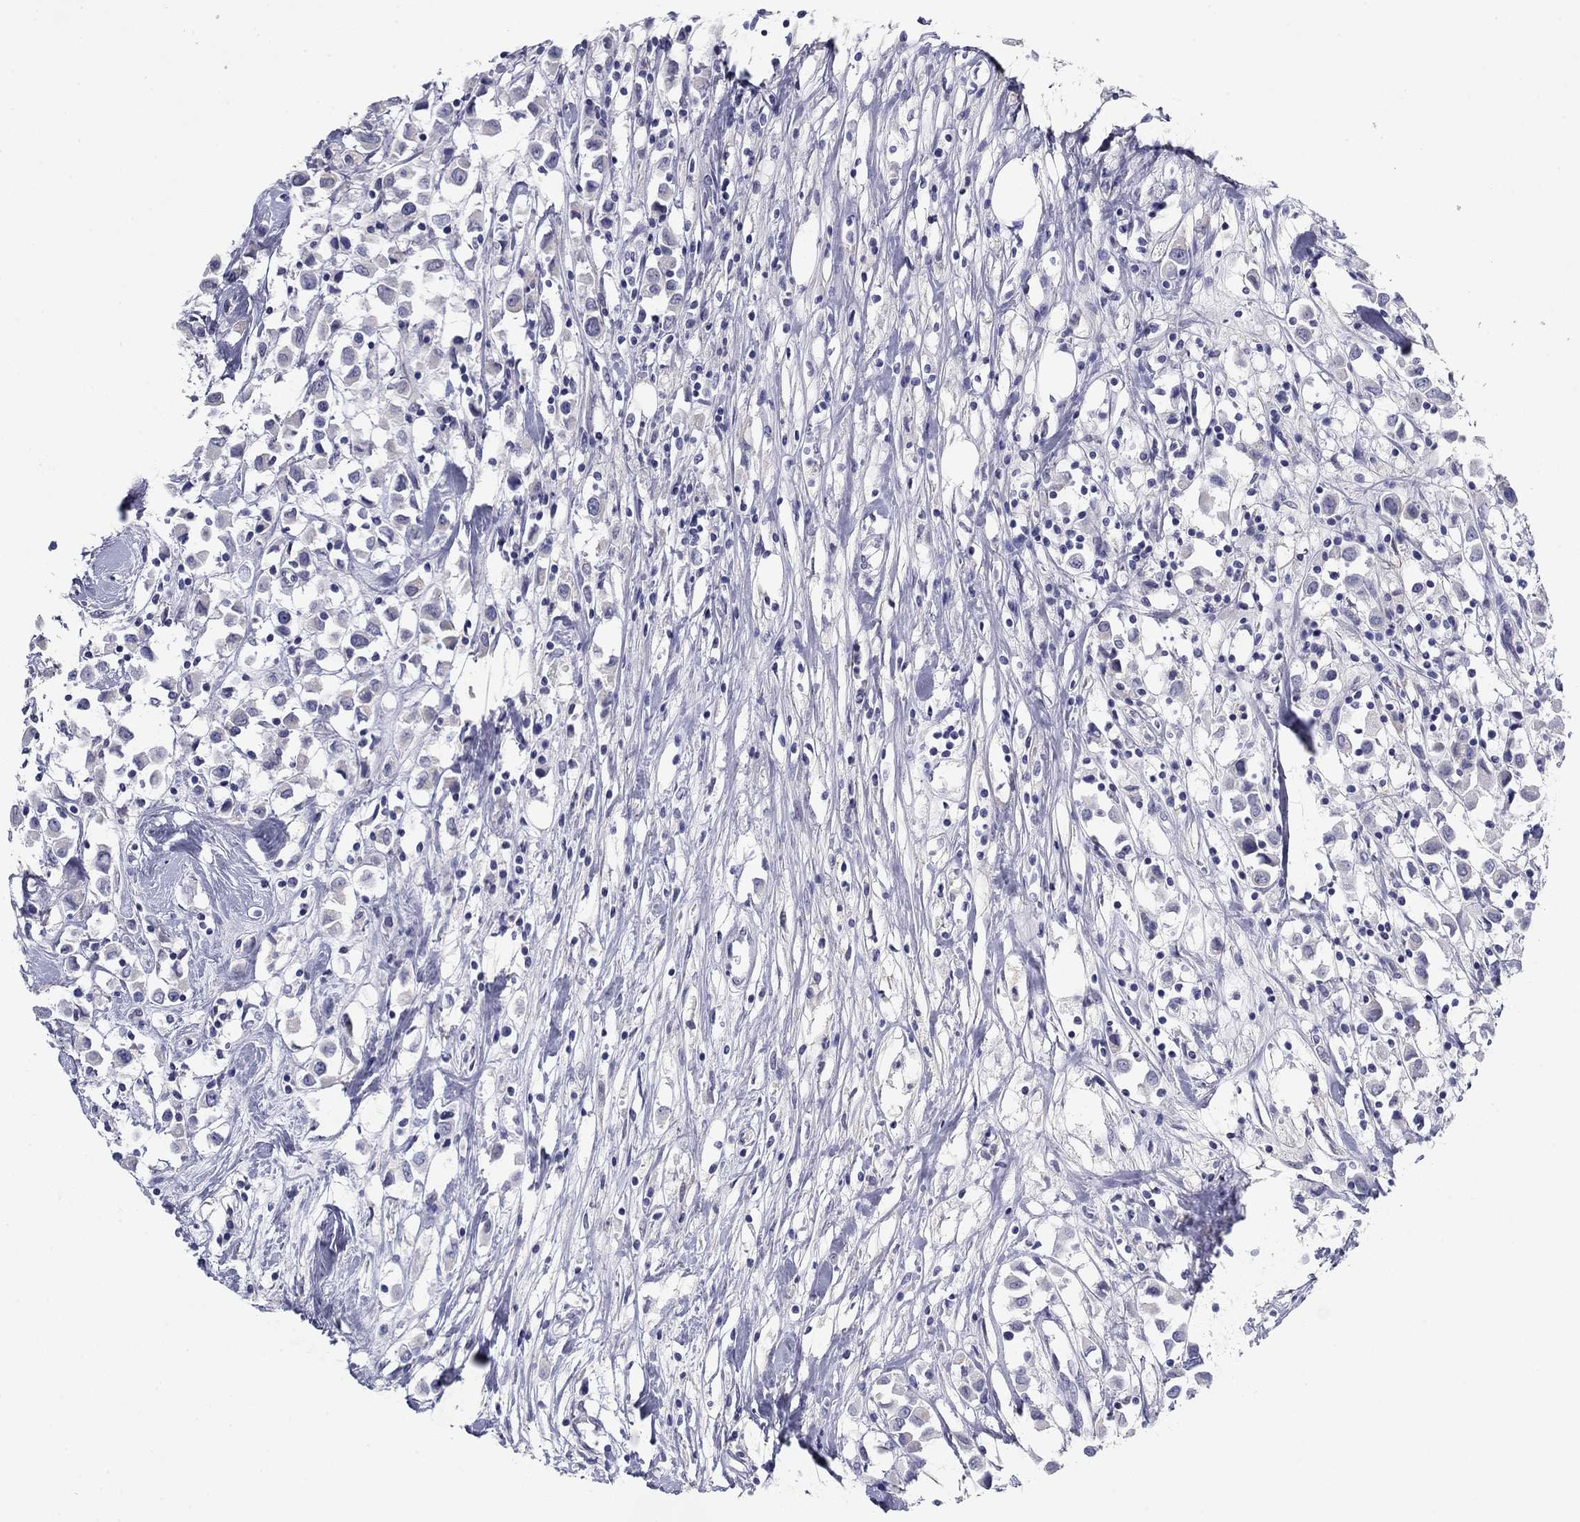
{"staining": {"intensity": "negative", "quantity": "none", "location": "none"}, "tissue": "breast cancer", "cell_type": "Tumor cells", "image_type": "cancer", "snomed": [{"axis": "morphology", "description": "Duct carcinoma"}, {"axis": "topography", "description": "Breast"}], "caption": "A photomicrograph of human breast cancer is negative for staining in tumor cells.", "gene": "PLS1", "patient": {"sex": "female", "age": 61}}